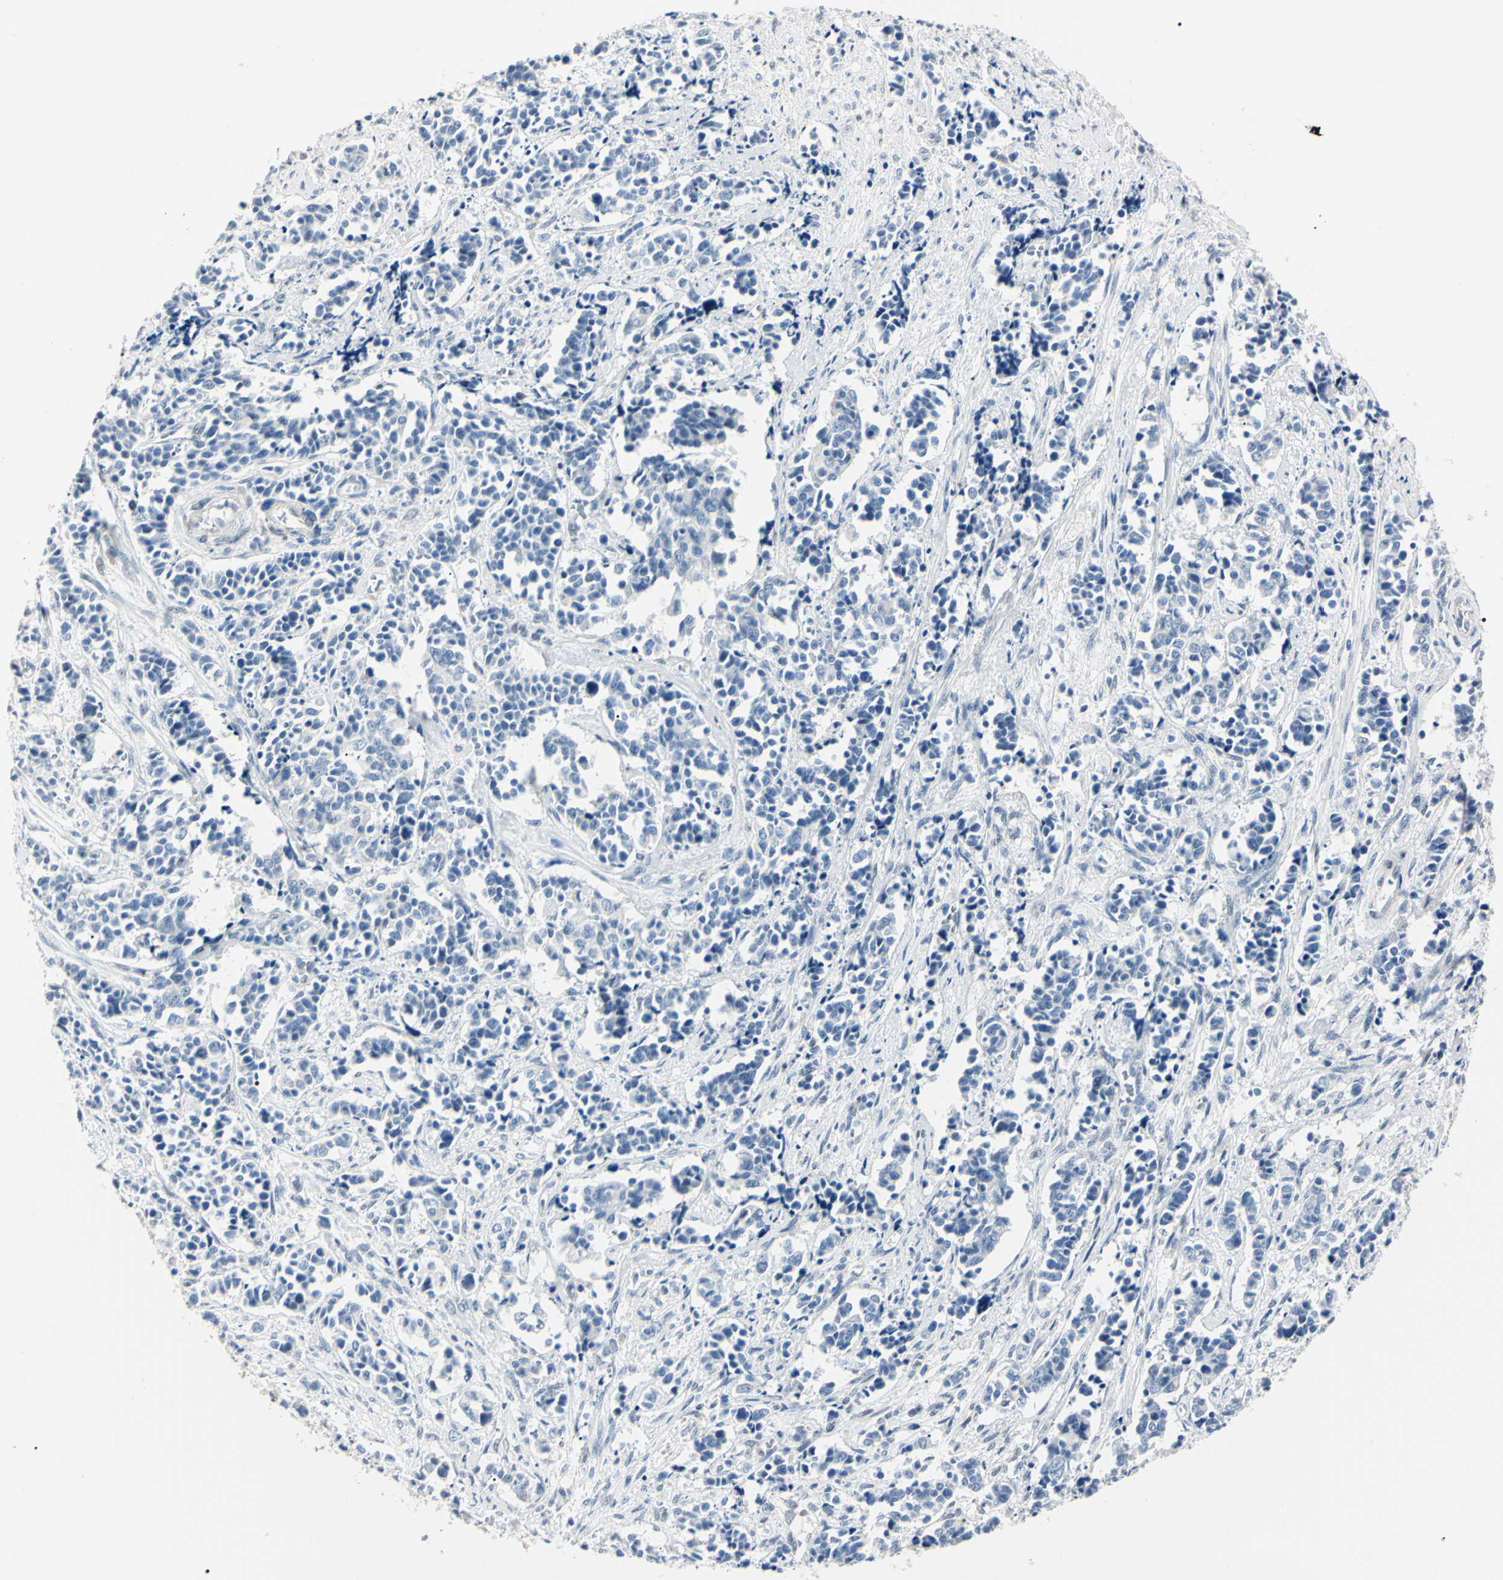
{"staining": {"intensity": "negative", "quantity": "none", "location": "none"}, "tissue": "cervical cancer", "cell_type": "Tumor cells", "image_type": "cancer", "snomed": [{"axis": "morphology", "description": "Normal tissue, NOS"}, {"axis": "morphology", "description": "Squamous cell carcinoma, NOS"}, {"axis": "topography", "description": "Cervix"}], "caption": "Human cervical squamous cell carcinoma stained for a protein using immunohistochemistry reveals no expression in tumor cells.", "gene": "AKR1C3", "patient": {"sex": "female", "age": 35}}